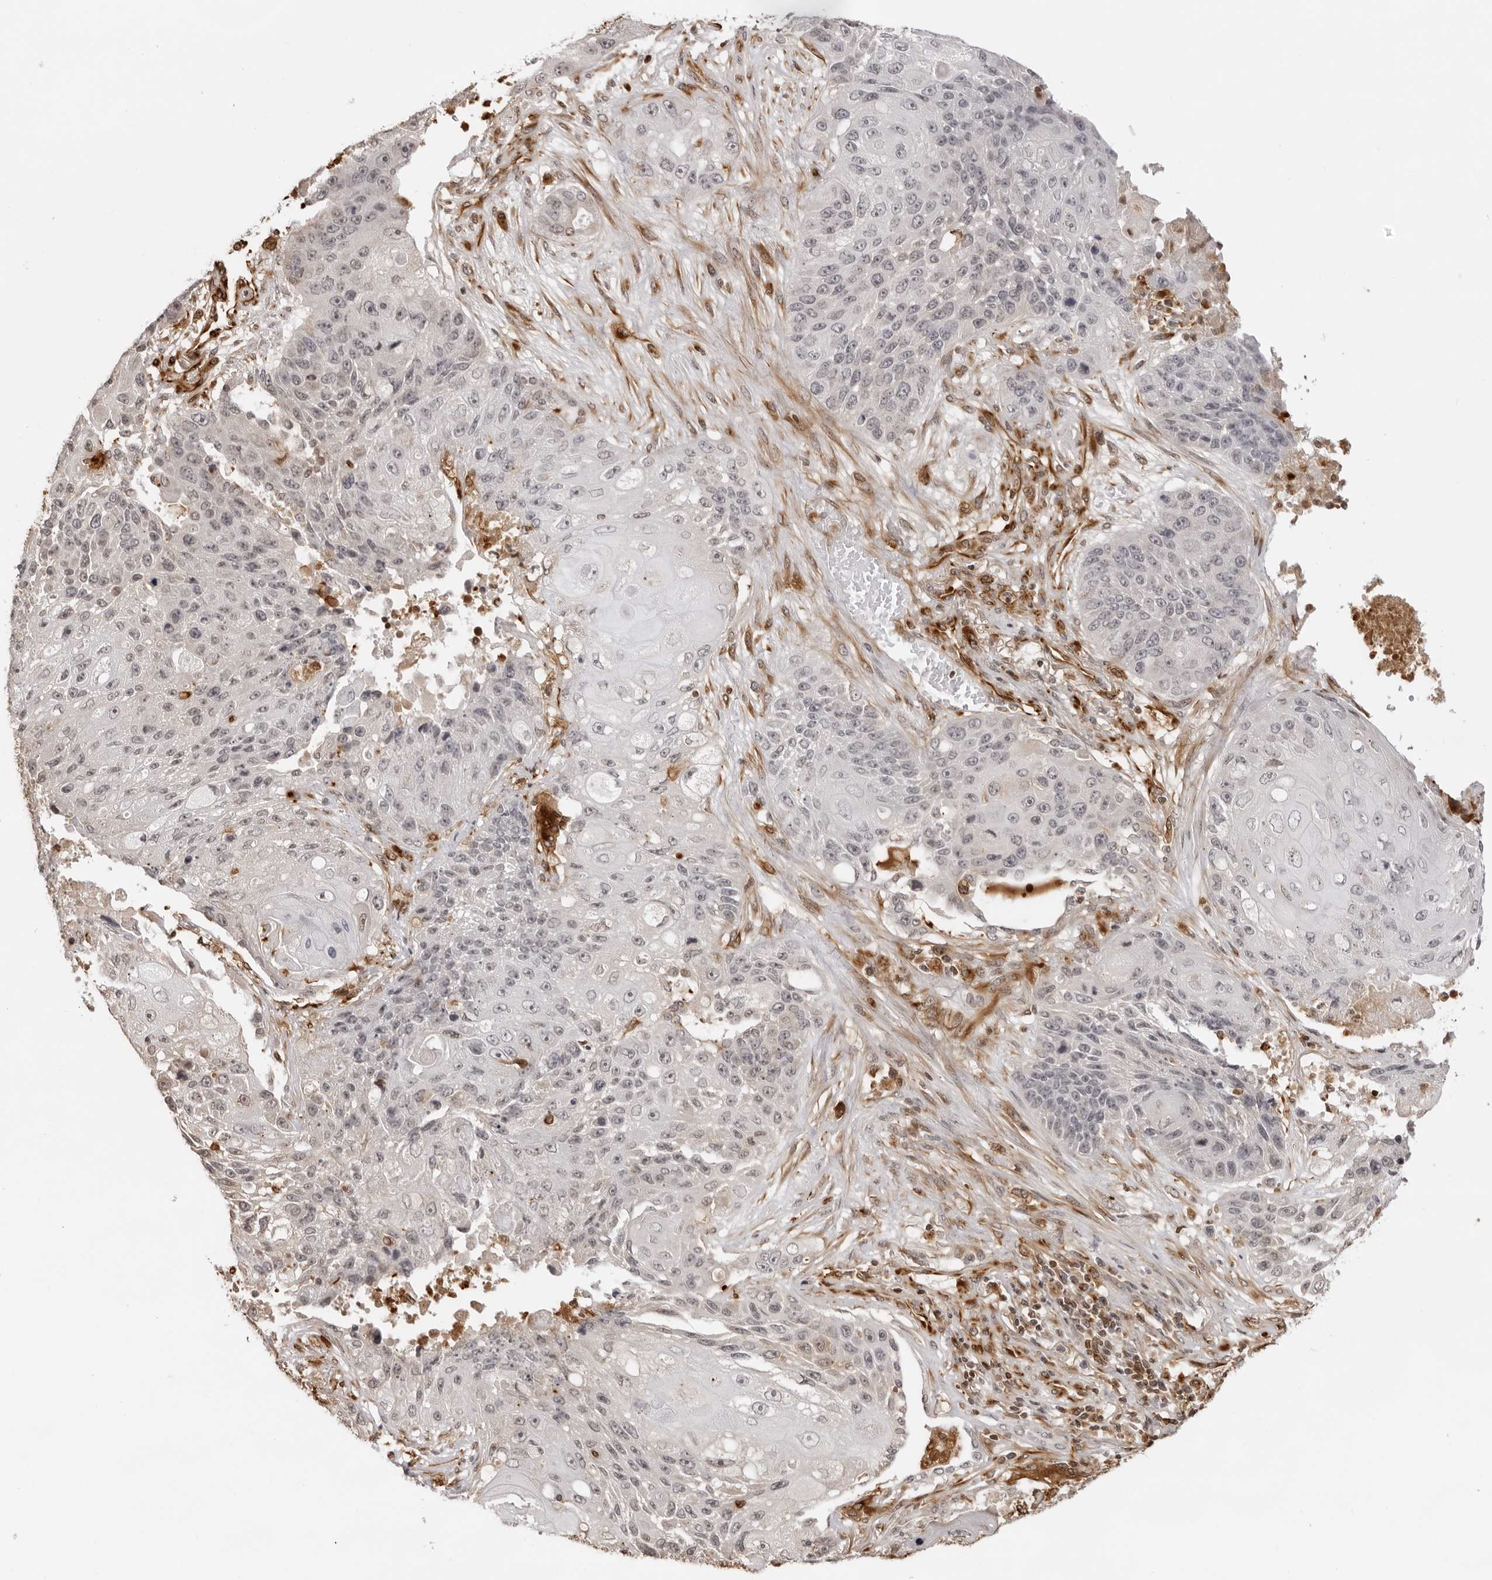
{"staining": {"intensity": "negative", "quantity": "none", "location": "none"}, "tissue": "lung cancer", "cell_type": "Tumor cells", "image_type": "cancer", "snomed": [{"axis": "morphology", "description": "Squamous cell carcinoma, NOS"}, {"axis": "topography", "description": "Lung"}], "caption": "Immunohistochemical staining of squamous cell carcinoma (lung) exhibits no significant positivity in tumor cells.", "gene": "DYNLT5", "patient": {"sex": "male", "age": 61}}